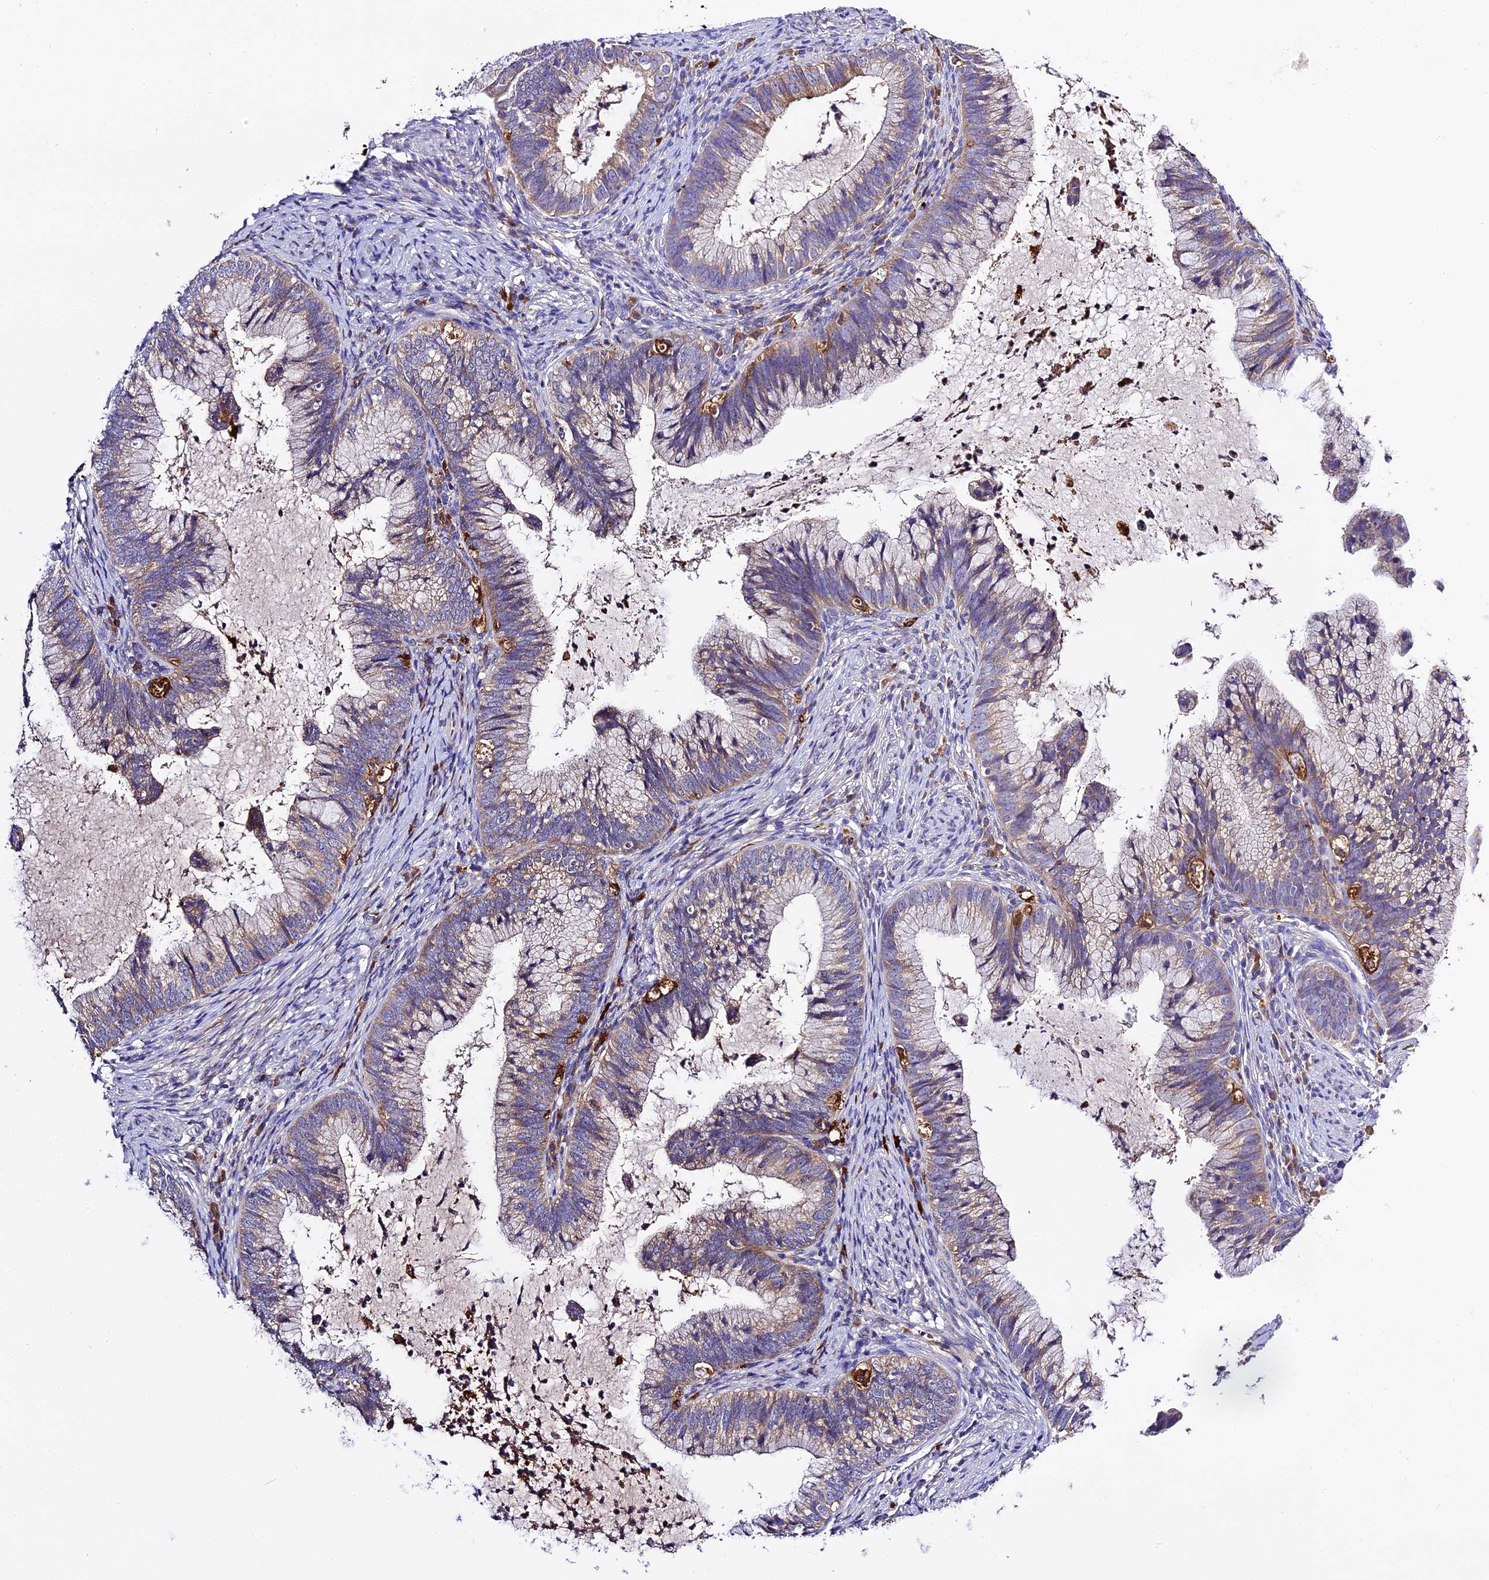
{"staining": {"intensity": "weak", "quantity": "25%-75%", "location": "cytoplasmic/membranous"}, "tissue": "cervical cancer", "cell_type": "Tumor cells", "image_type": "cancer", "snomed": [{"axis": "morphology", "description": "Adenocarcinoma, NOS"}, {"axis": "topography", "description": "Cervix"}], "caption": "Weak cytoplasmic/membranous staining is identified in approximately 25%-75% of tumor cells in adenocarcinoma (cervical). (IHC, brightfield microscopy, high magnification).", "gene": "CILP2", "patient": {"sex": "female", "age": 36}}